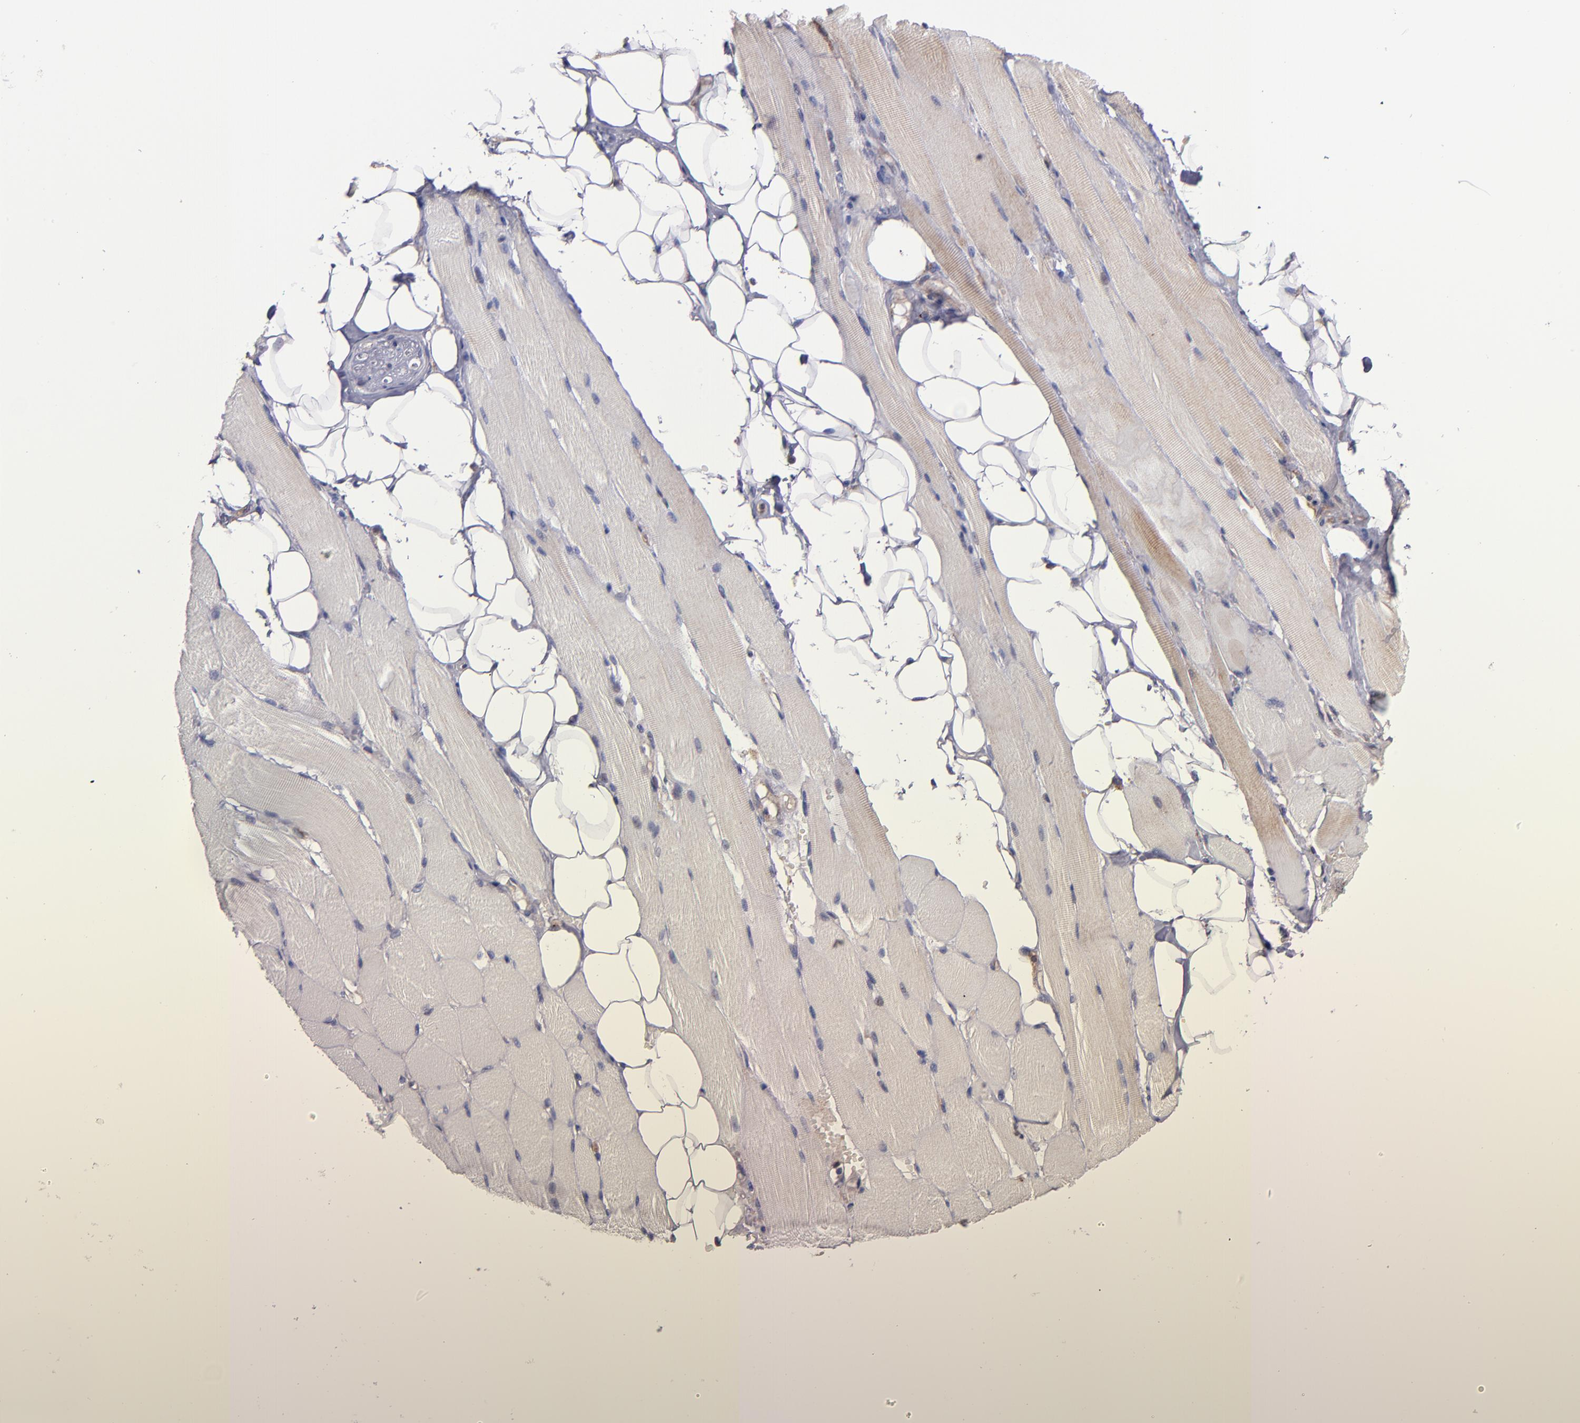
{"staining": {"intensity": "weak", "quantity": ">75%", "location": "cytoplasmic/membranous"}, "tissue": "skeletal muscle", "cell_type": "Myocytes", "image_type": "normal", "snomed": [{"axis": "morphology", "description": "Normal tissue, NOS"}, {"axis": "topography", "description": "Skeletal muscle"}, {"axis": "topography", "description": "Peripheral nerve tissue"}], "caption": "DAB (3,3'-diaminobenzidine) immunohistochemical staining of unremarkable human skeletal muscle displays weak cytoplasmic/membranous protein positivity in about >75% of myocytes. The staining was performed using DAB to visualize the protein expression in brown, while the nuclei were stained in blue with hematoxylin (Magnification: 20x).", "gene": "IFIH1", "patient": {"sex": "female", "age": 84}}